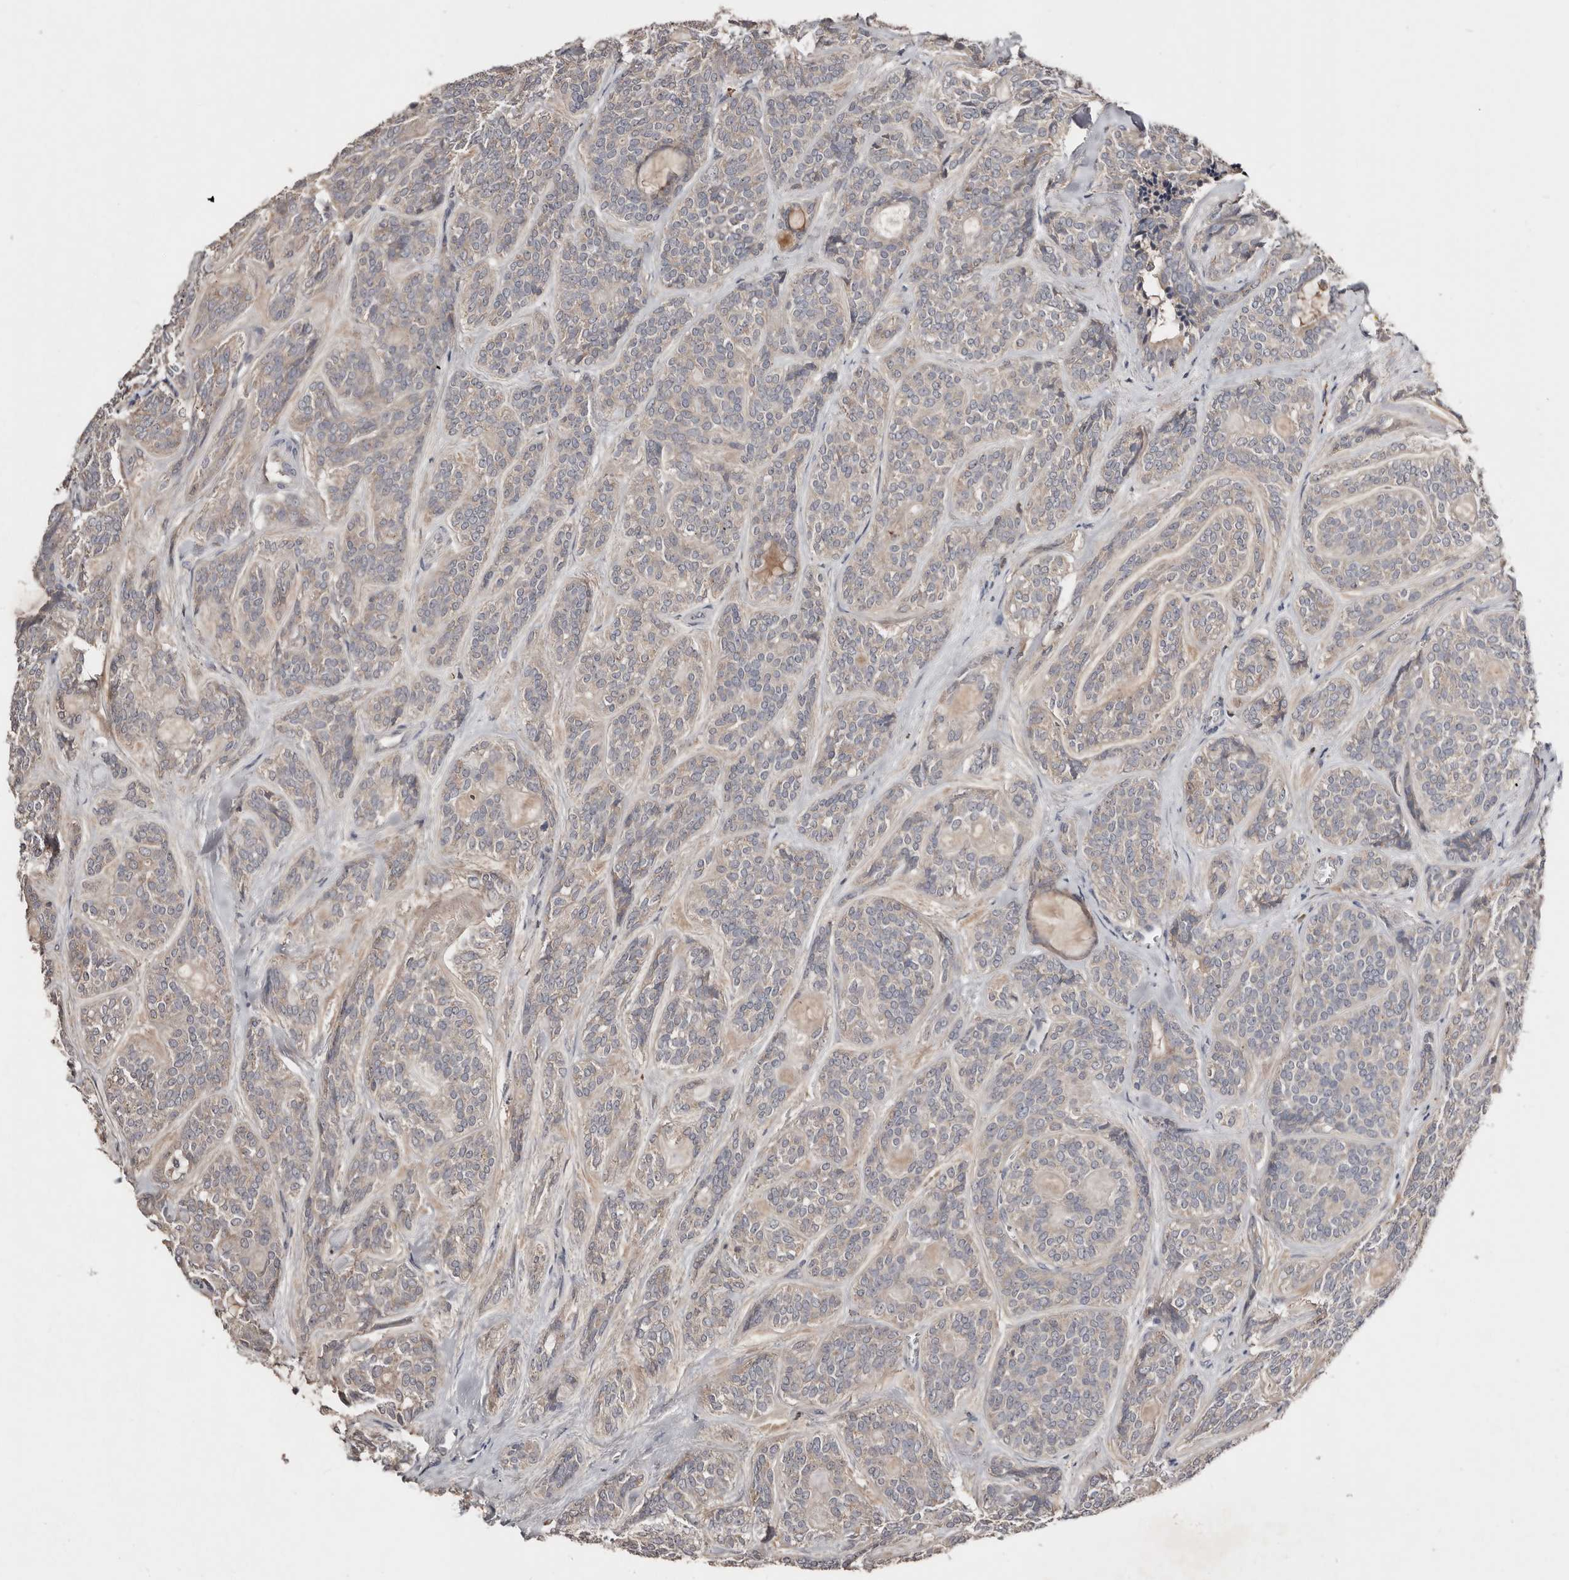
{"staining": {"intensity": "negative", "quantity": "none", "location": "none"}, "tissue": "head and neck cancer", "cell_type": "Tumor cells", "image_type": "cancer", "snomed": [{"axis": "morphology", "description": "Adenocarcinoma, NOS"}, {"axis": "topography", "description": "Head-Neck"}], "caption": "This is an immunohistochemistry histopathology image of human adenocarcinoma (head and neck). There is no staining in tumor cells.", "gene": "SLC39A2", "patient": {"sex": "male", "age": 66}}